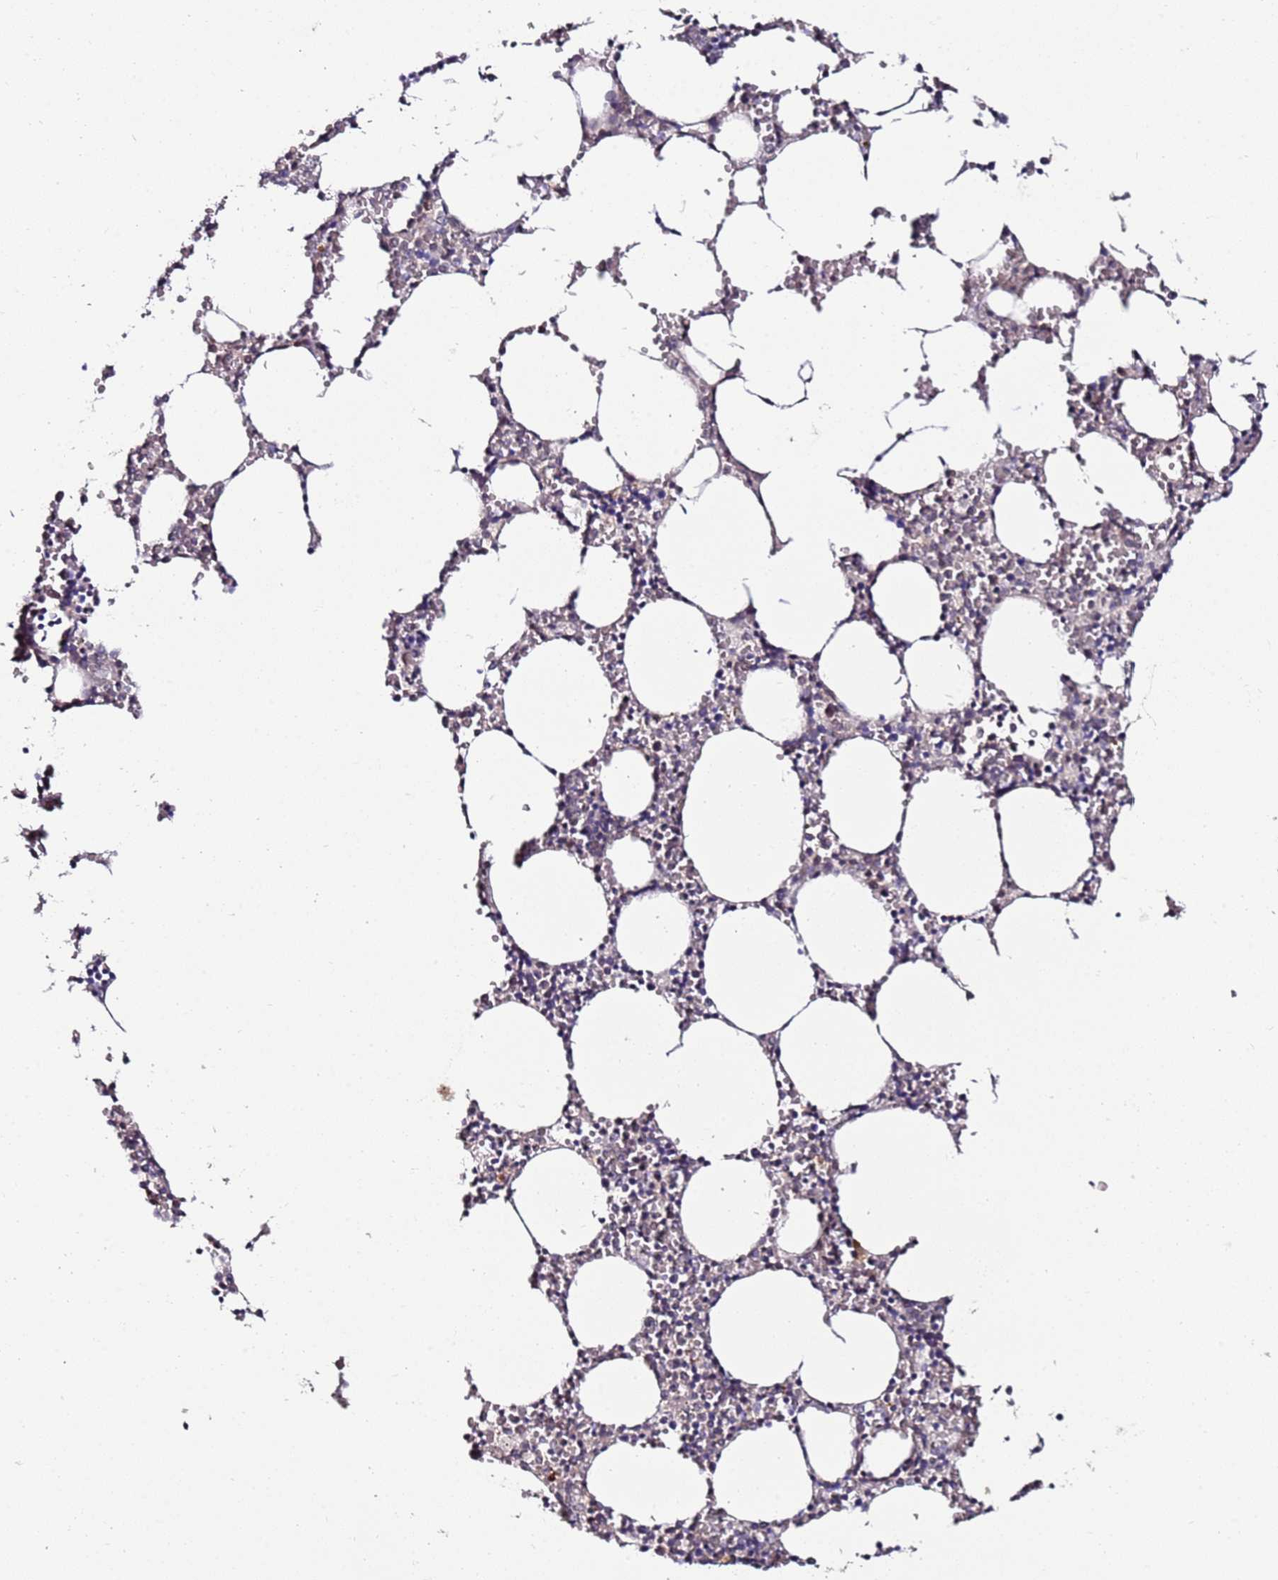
{"staining": {"intensity": "weak", "quantity": "<25%", "location": "cytoplasmic/membranous"}, "tissue": "bone marrow", "cell_type": "Hematopoietic cells", "image_type": "normal", "snomed": [{"axis": "morphology", "description": "Normal tissue, NOS"}, {"axis": "topography", "description": "Bone marrow"}], "caption": "The micrograph displays no significant positivity in hematopoietic cells of bone marrow.", "gene": "DUSP28", "patient": {"sex": "female", "age": 64}}